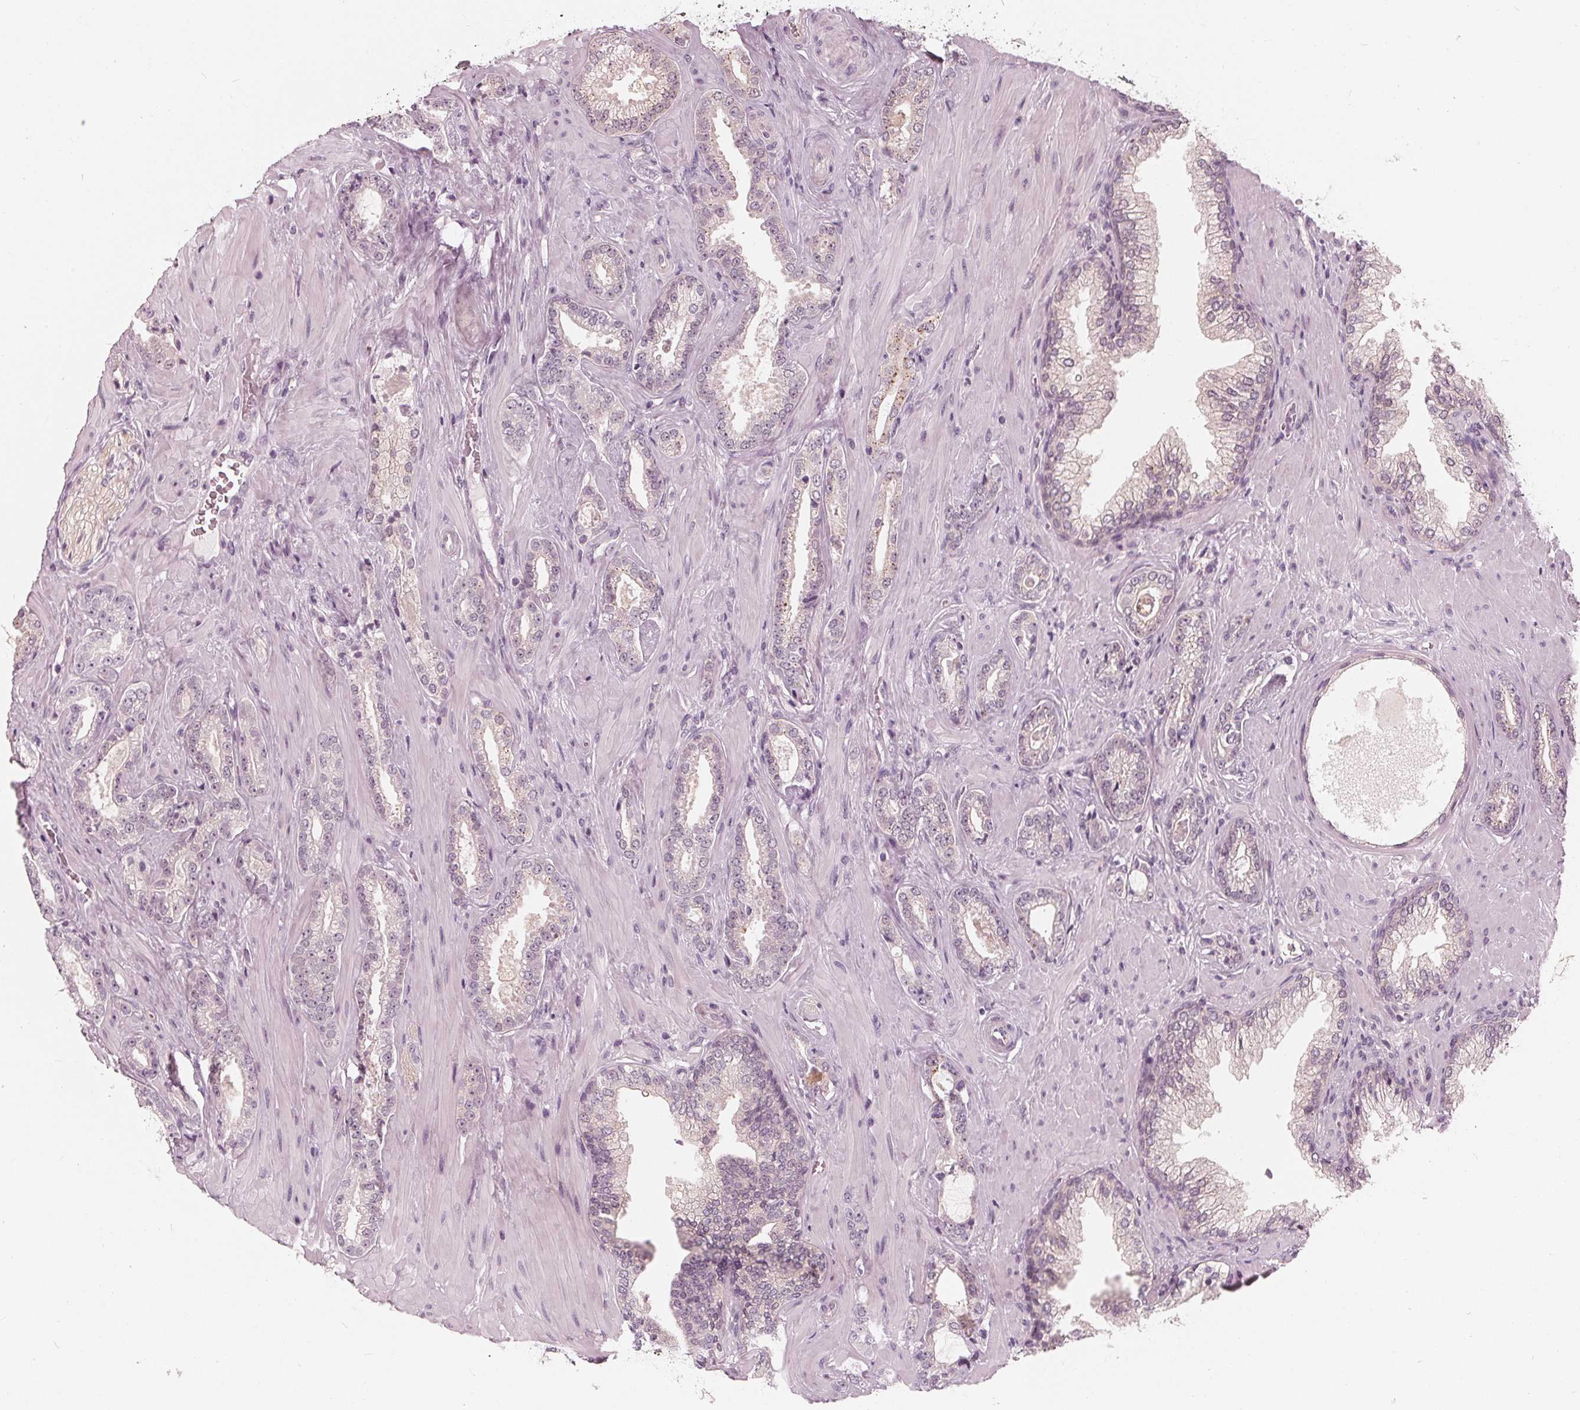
{"staining": {"intensity": "negative", "quantity": "none", "location": "none"}, "tissue": "prostate cancer", "cell_type": "Tumor cells", "image_type": "cancer", "snomed": [{"axis": "morphology", "description": "Adenocarcinoma, Low grade"}, {"axis": "topography", "description": "Prostate"}], "caption": "A high-resolution micrograph shows immunohistochemistry staining of prostate adenocarcinoma (low-grade), which reveals no significant positivity in tumor cells.", "gene": "SAT2", "patient": {"sex": "male", "age": 61}}